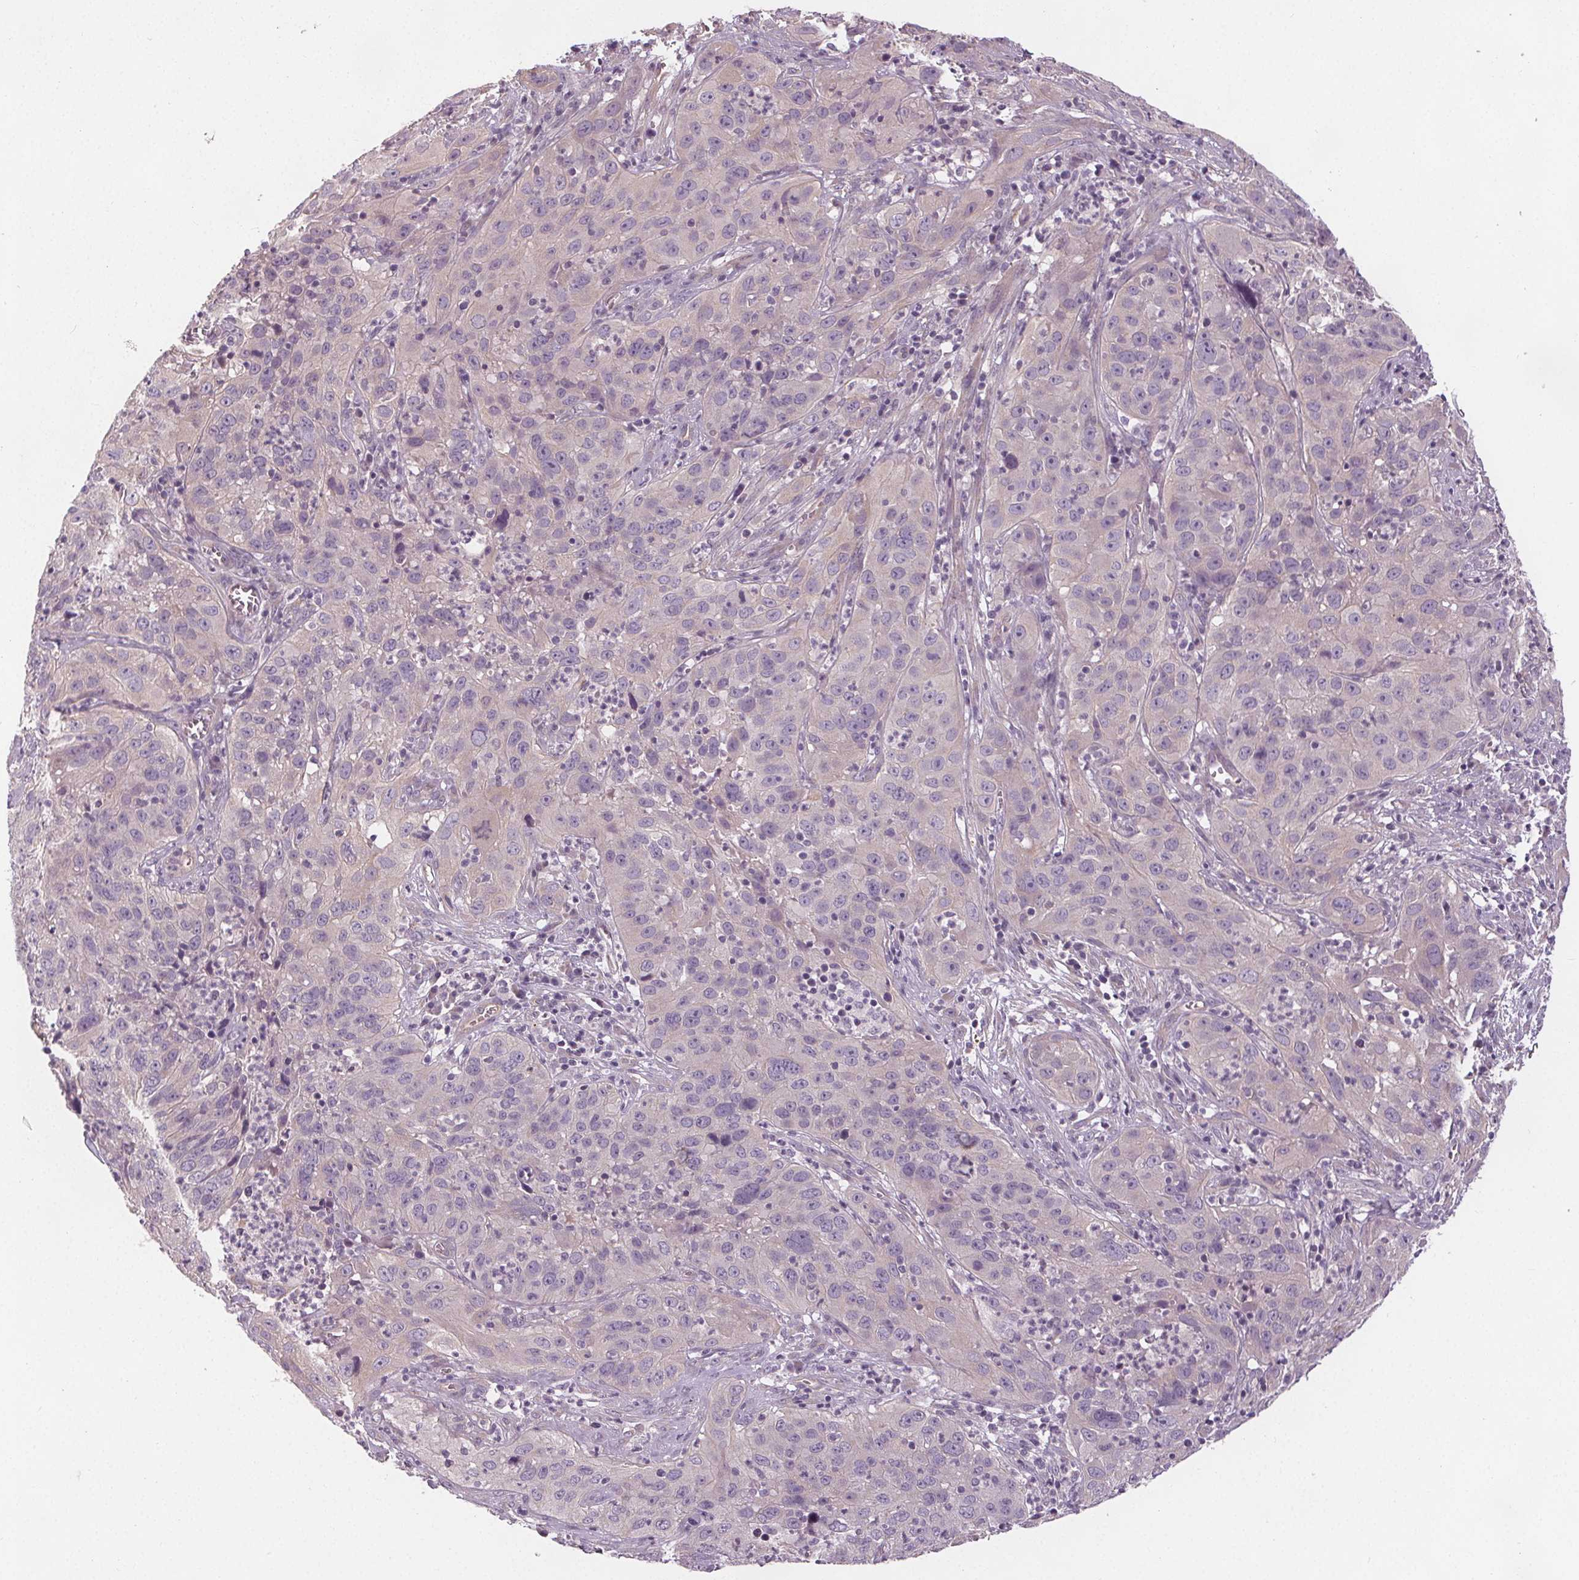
{"staining": {"intensity": "negative", "quantity": "none", "location": "none"}, "tissue": "cervical cancer", "cell_type": "Tumor cells", "image_type": "cancer", "snomed": [{"axis": "morphology", "description": "Squamous cell carcinoma, NOS"}, {"axis": "topography", "description": "Cervix"}], "caption": "Human squamous cell carcinoma (cervical) stained for a protein using immunohistochemistry shows no staining in tumor cells.", "gene": "VNN1", "patient": {"sex": "female", "age": 32}}